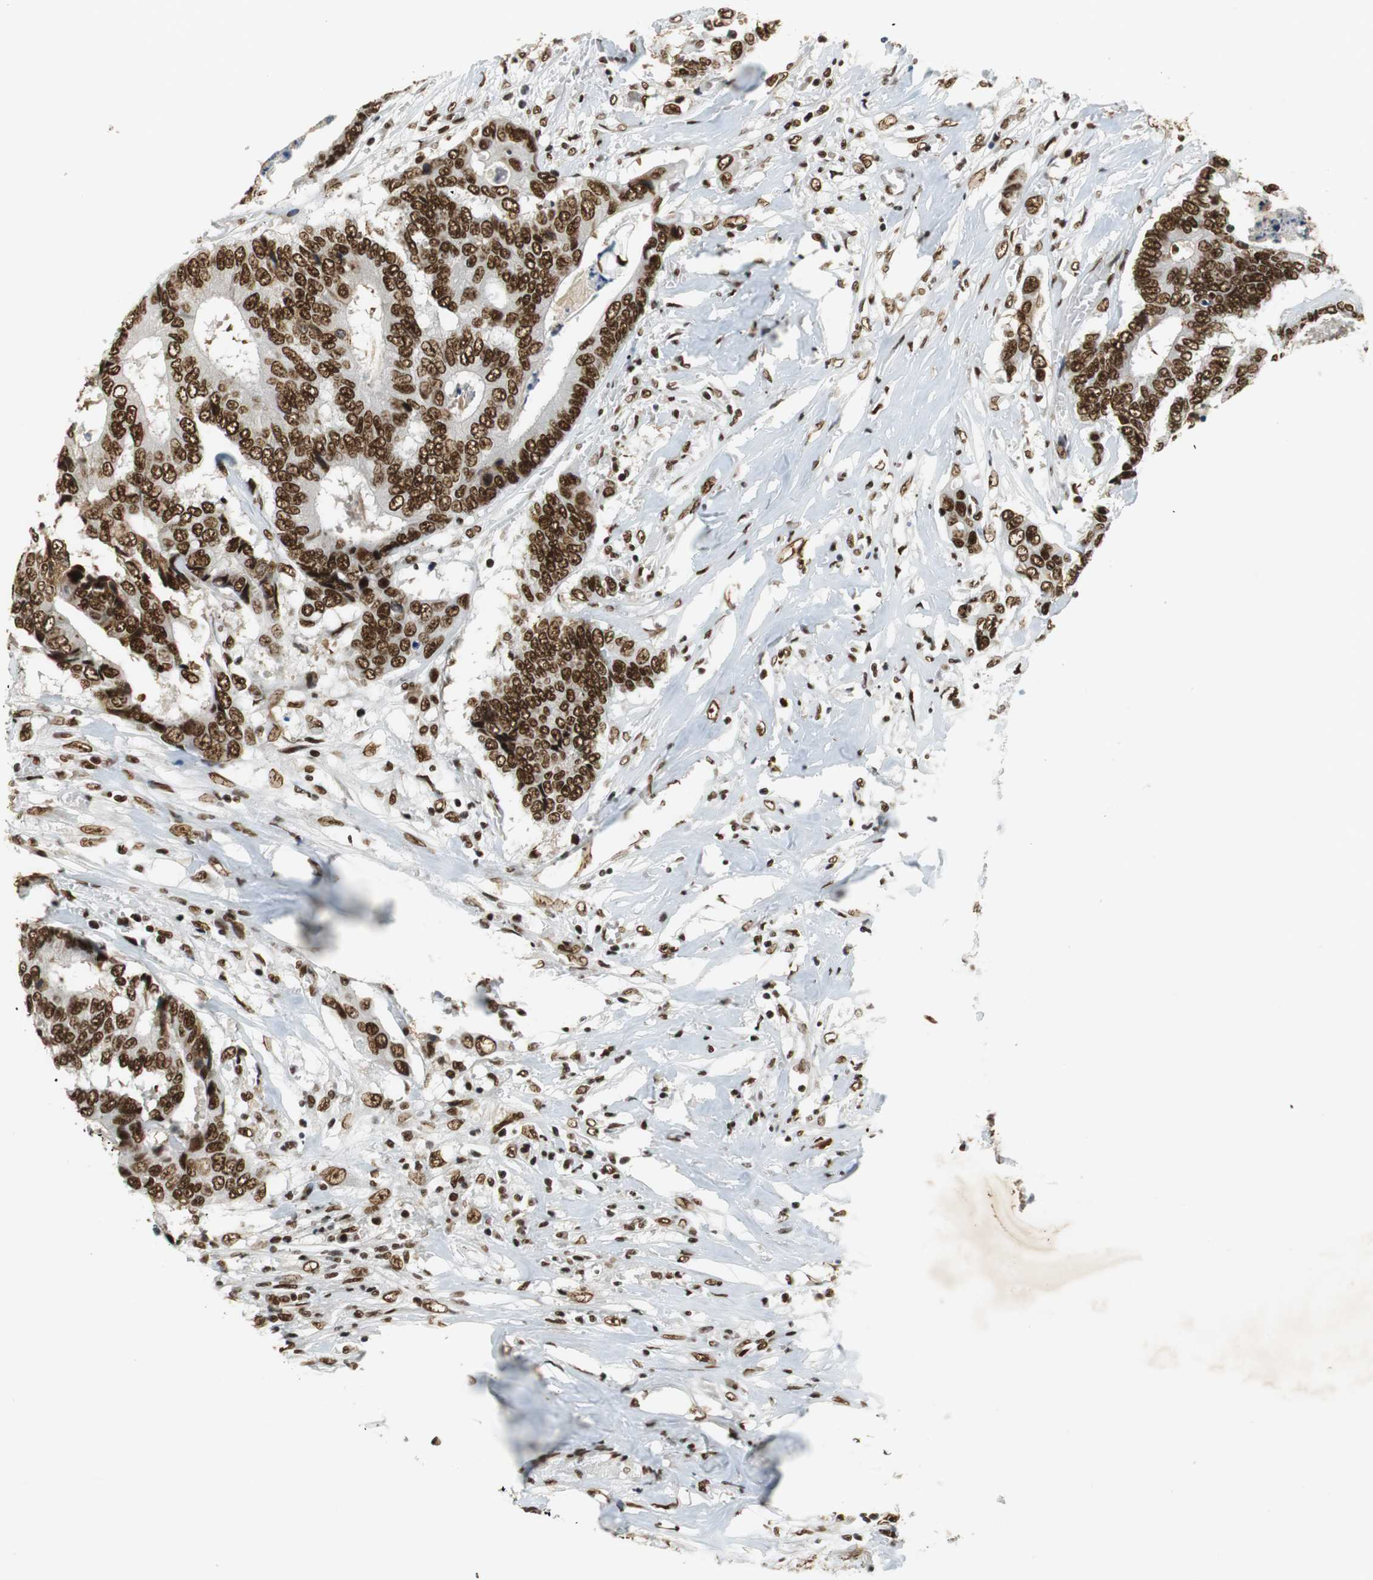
{"staining": {"intensity": "strong", "quantity": ">75%", "location": "nuclear"}, "tissue": "colorectal cancer", "cell_type": "Tumor cells", "image_type": "cancer", "snomed": [{"axis": "morphology", "description": "Adenocarcinoma, NOS"}, {"axis": "topography", "description": "Rectum"}], "caption": "Protein analysis of colorectal cancer (adenocarcinoma) tissue shows strong nuclear staining in about >75% of tumor cells. The staining is performed using DAB brown chromogen to label protein expression. The nuclei are counter-stained blue using hematoxylin.", "gene": "PRKDC", "patient": {"sex": "male", "age": 55}}